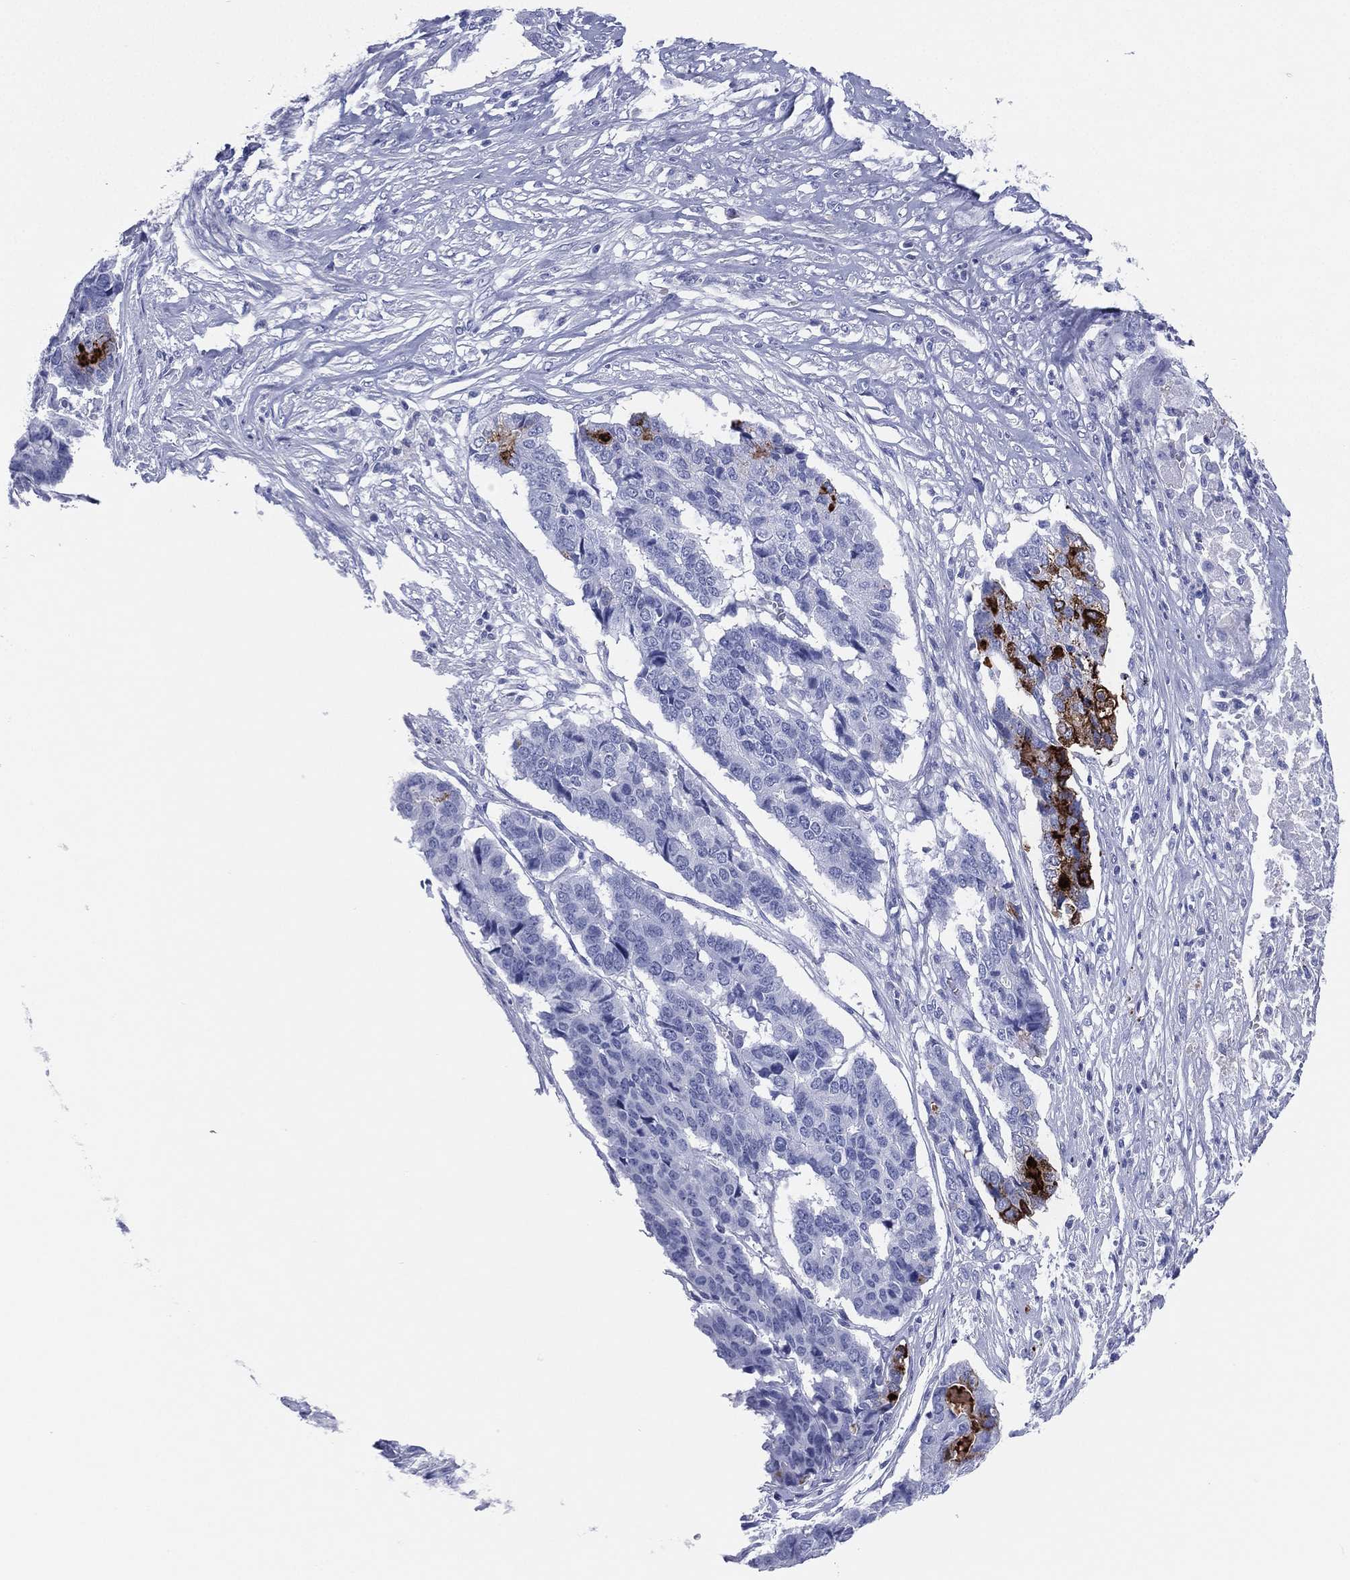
{"staining": {"intensity": "strong", "quantity": "<25%", "location": "cytoplasmic/membranous"}, "tissue": "pancreatic cancer", "cell_type": "Tumor cells", "image_type": "cancer", "snomed": [{"axis": "morphology", "description": "Adenocarcinoma, NOS"}, {"axis": "topography", "description": "Pancreas"}], "caption": "Immunohistochemical staining of human pancreatic adenocarcinoma shows medium levels of strong cytoplasmic/membranous protein positivity in approximately <25% of tumor cells.", "gene": "CD79A", "patient": {"sex": "male", "age": 50}}